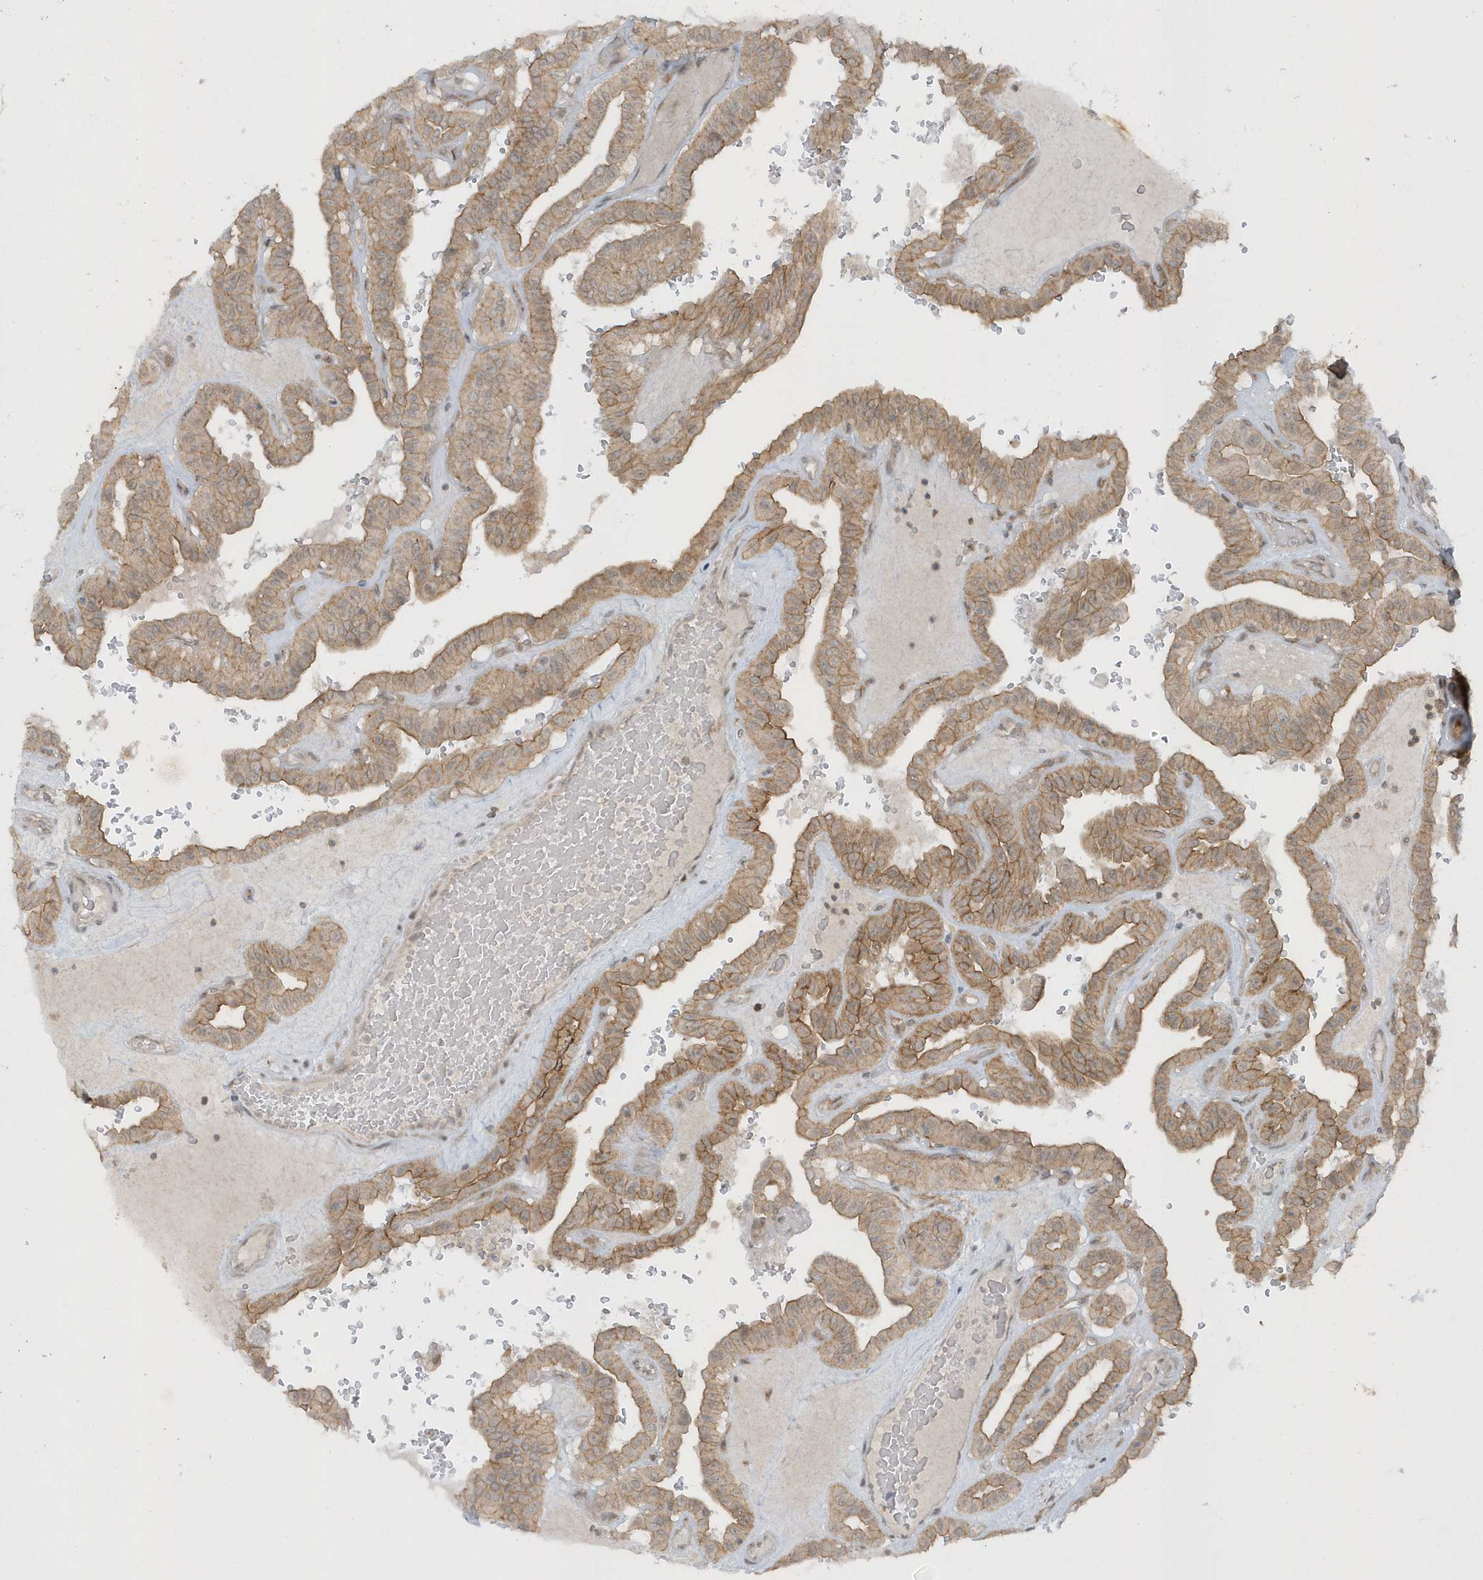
{"staining": {"intensity": "moderate", "quantity": ">75%", "location": "cytoplasmic/membranous"}, "tissue": "thyroid cancer", "cell_type": "Tumor cells", "image_type": "cancer", "snomed": [{"axis": "morphology", "description": "Papillary adenocarcinoma, NOS"}, {"axis": "topography", "description": "Thyroid gland"}], "caption": "IHC micrograph of thyroid cancer (papillary adenocarcinoma) stained for a protein (brown), which demonstrates medium levels of moderate cytoplasmic/membranous expression in approximately >75% of tumor cells.", "gene": "PARD3B", "patient": {"sex": "male", "age": 77}}